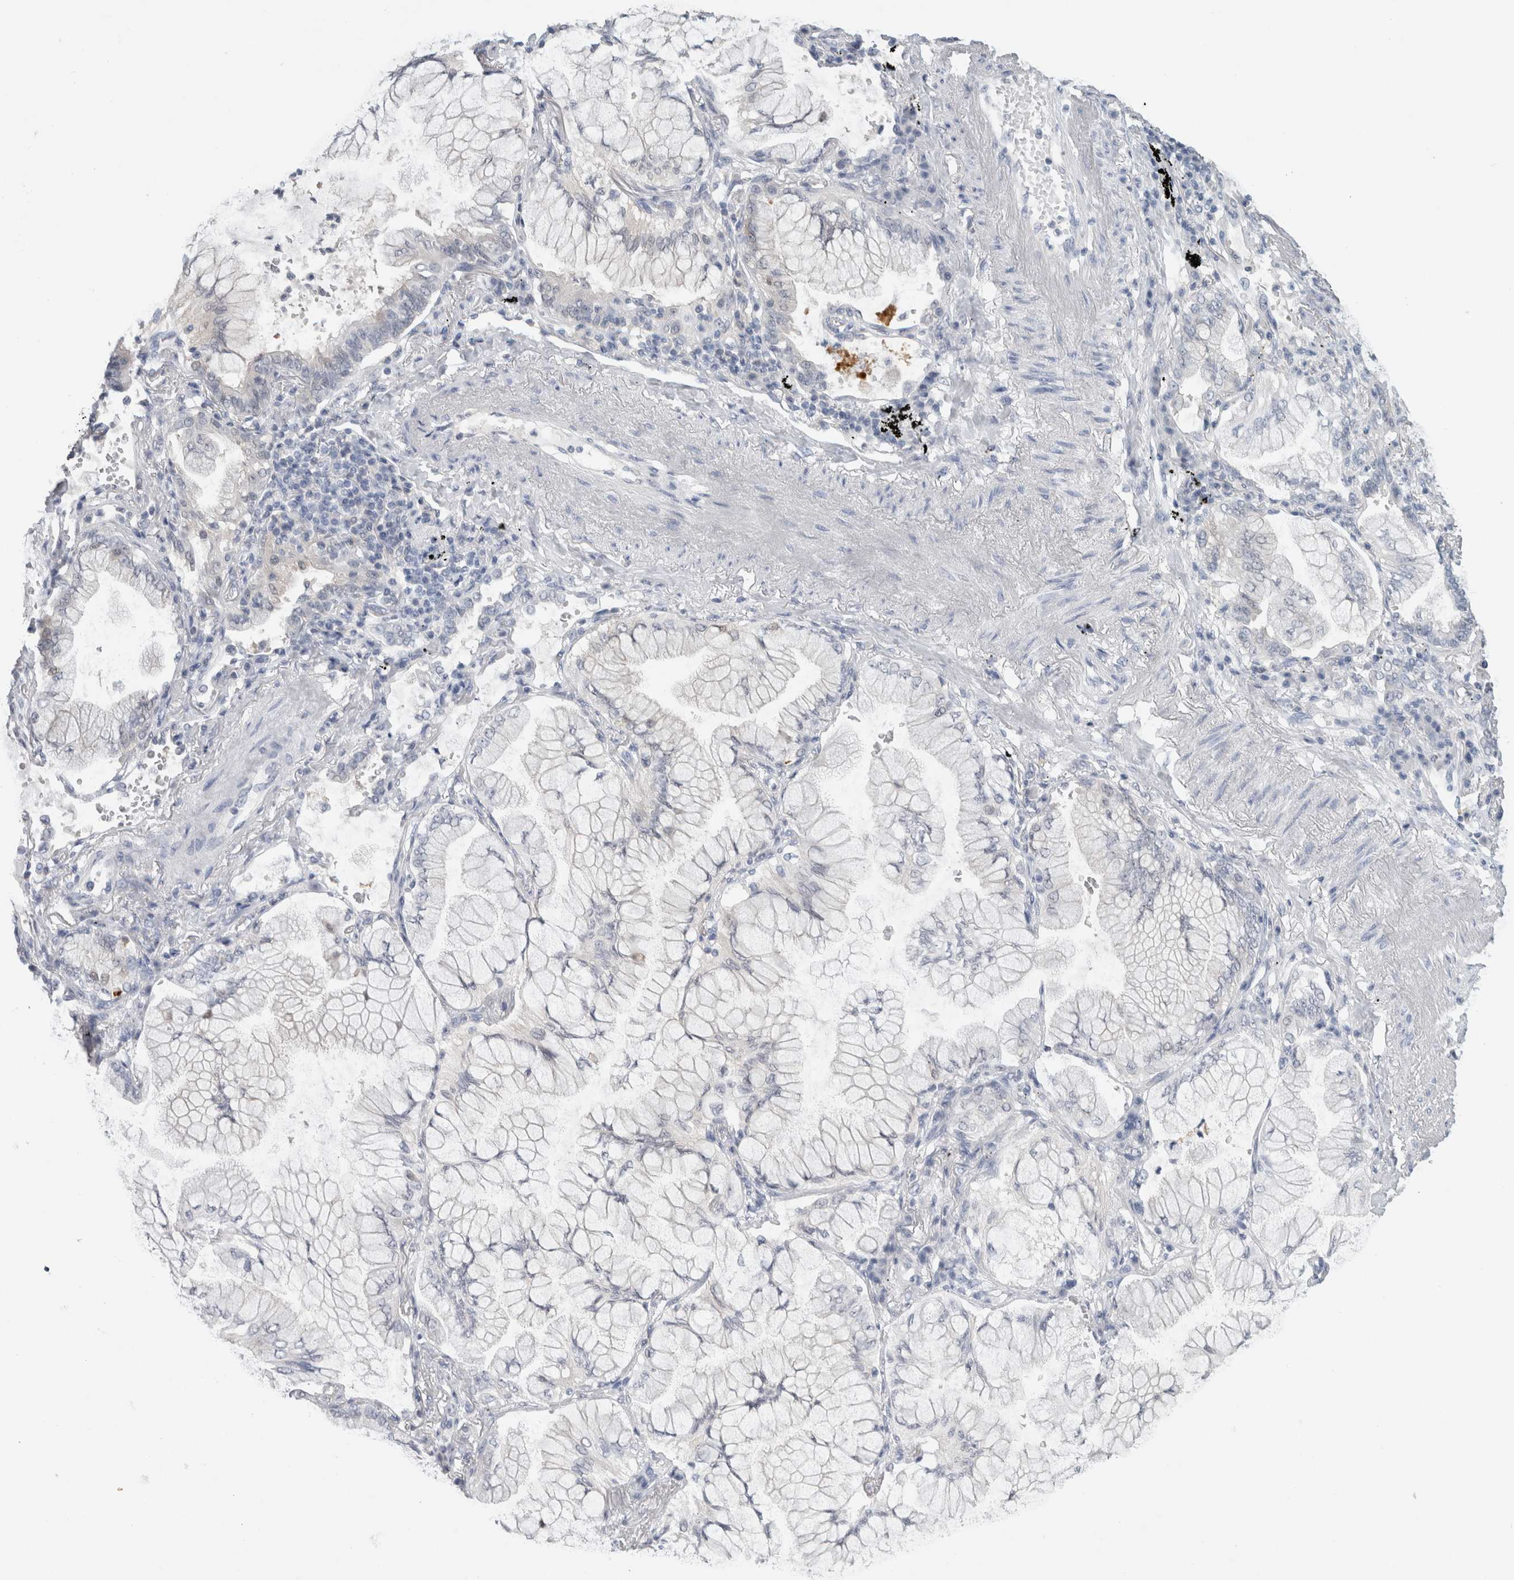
{"staining": {"intensity": "negative", "quantity": "none", "location": "none"}, "tissue": "lung cancer", "cell_type": "Tumor cells", "image_type": "cancer", "snomed": [{"axis": "morphology", "description": "Adenocarcinoma, NOS"}, {"axis": "topography", "description": "Lung"}], "caption": "The photomicrograph shows no staining of tumor cells in adenocarcinoma (lung).", "gene": "CASP6", "patient": {"sex": "female", "age": 70}}